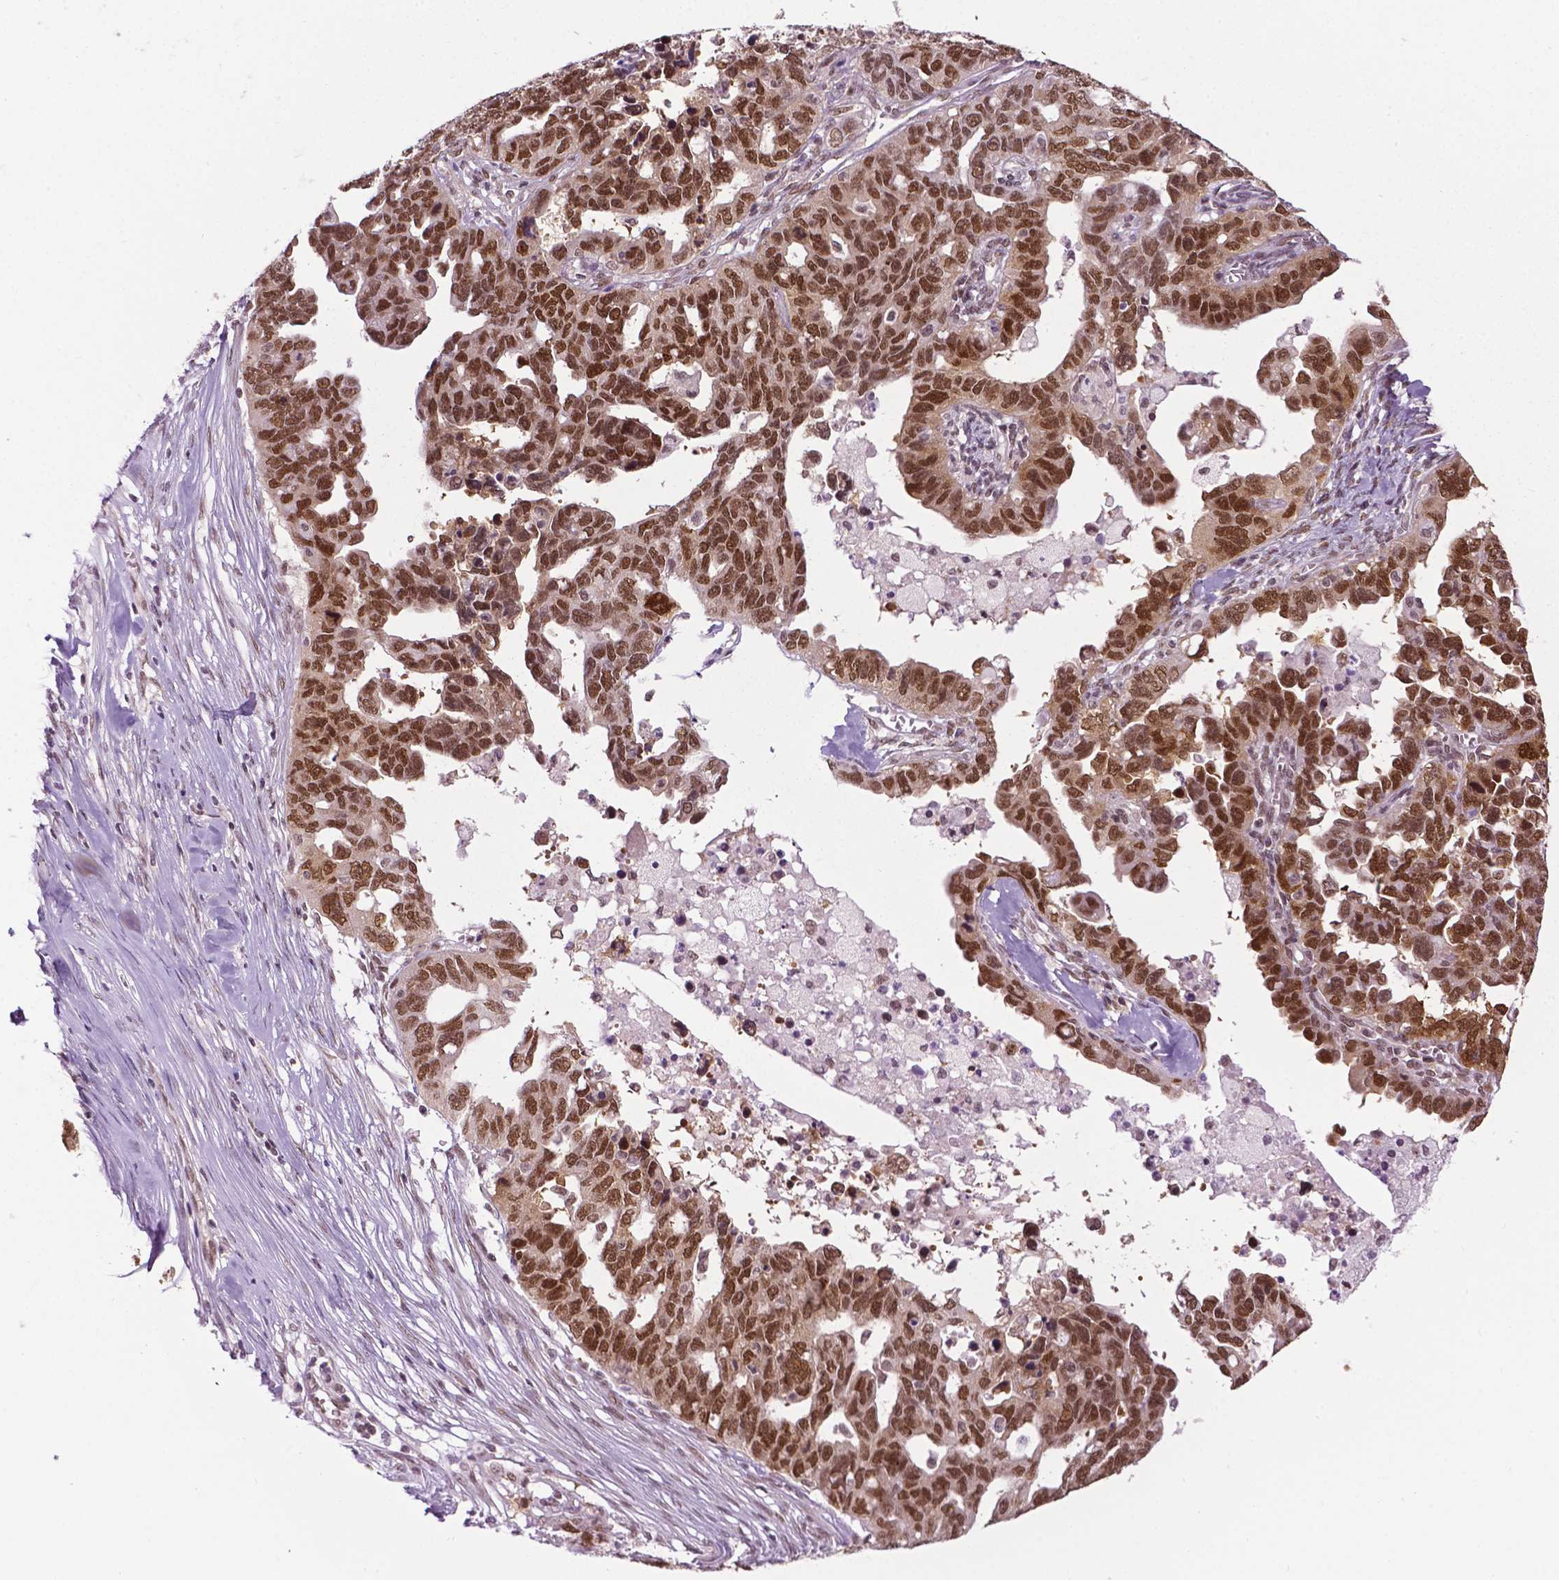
{"staining": {"intensity": "strong", "quantity": ">75%", "location": "nuclear"}, "tissue": "ovarian cancer", "cell_type": "Tumor cells", "image_type": "cancer", "snomed": [{"axis": "morphology", "description": "Cystadenocarcinoma, serous, NOS"}, {"axis": "topography", "description": "Ovary"}], "caption": "Immunohistochemical staining of human ovarian cancer exhibits high levels of strong nuclear protein staining in about >75% of tumor cells.", "gene": "UBQLN4", "patient": {"sex": "female", "age": 69}}